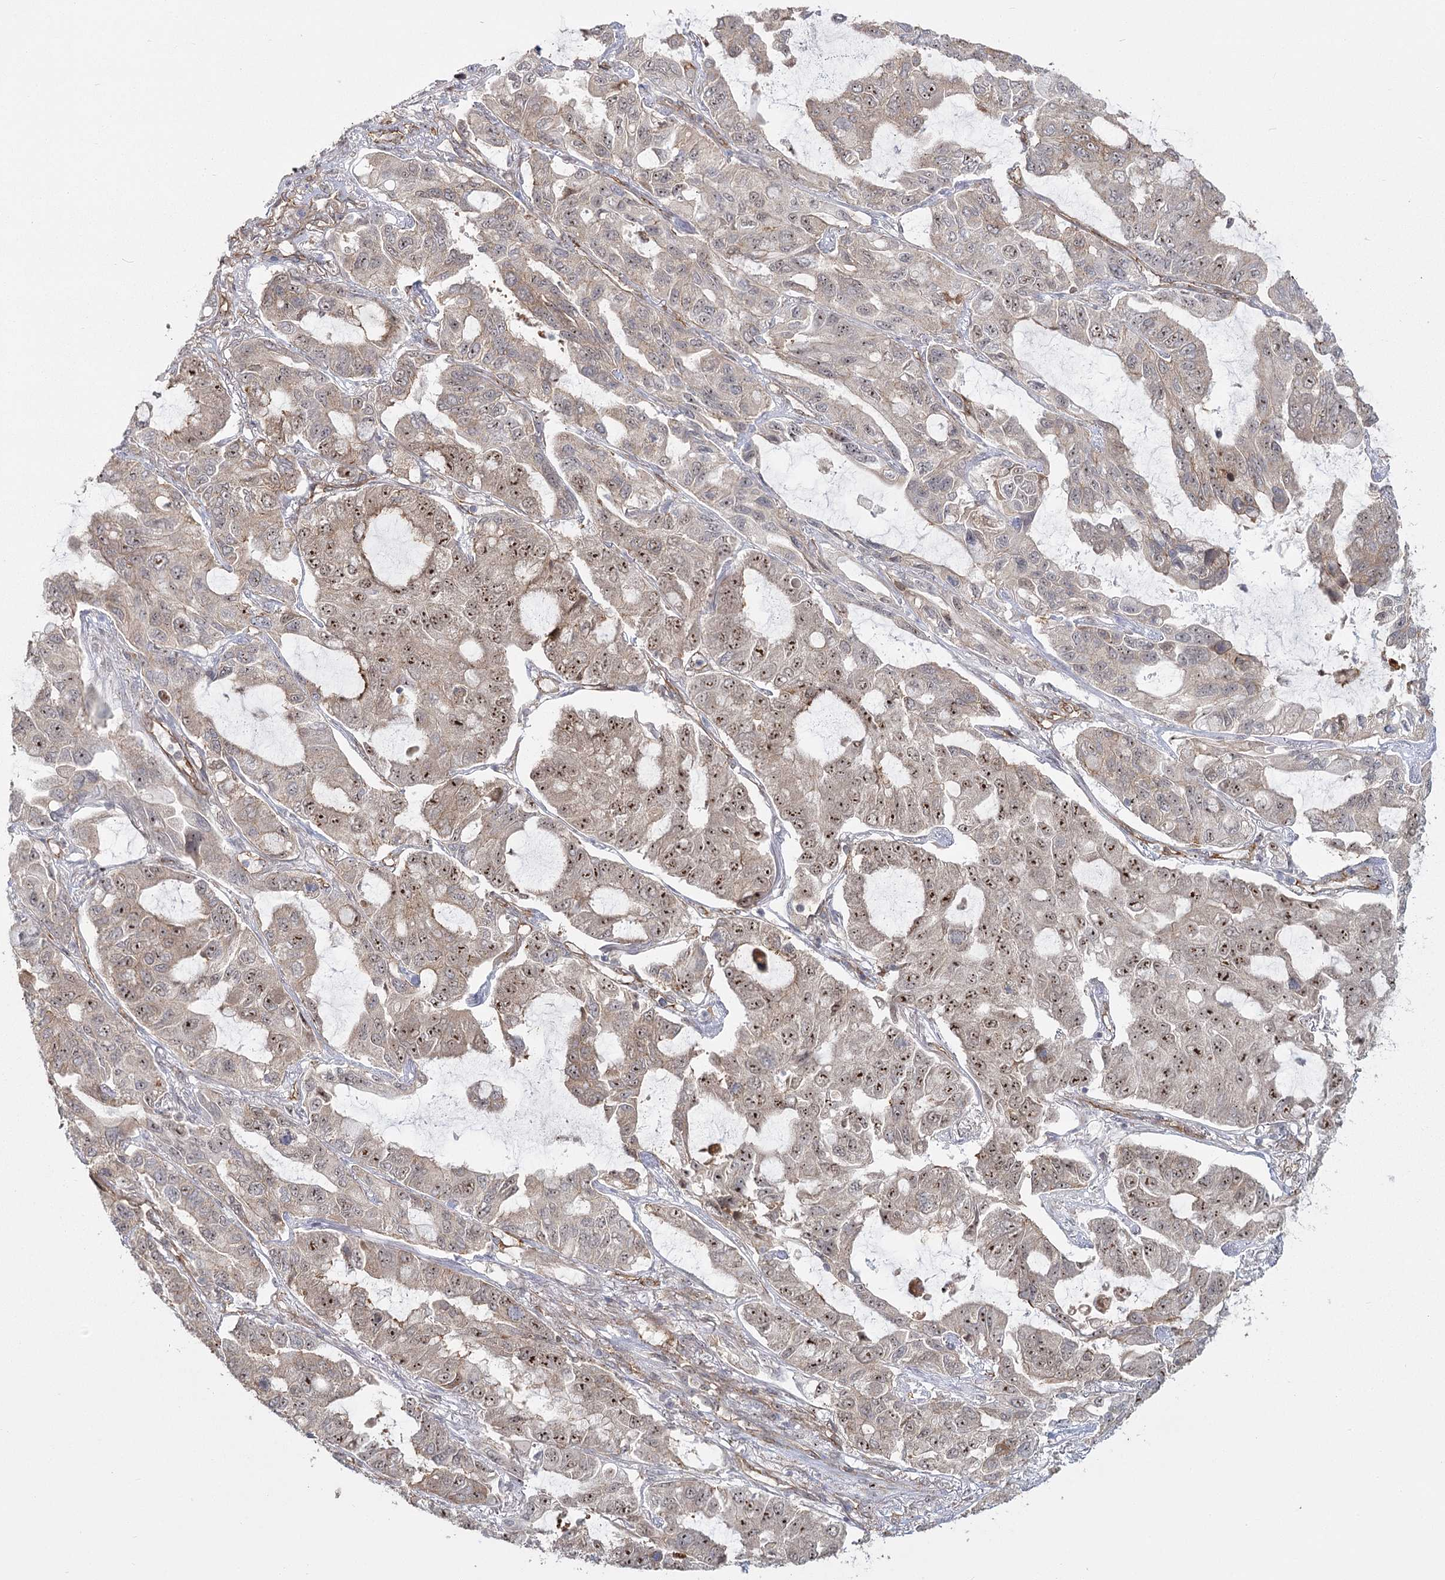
{"staining": {"intensity": "moderate", "quantity": ">75%", "location": "cytoplasmic/membranous,nuclear"}, "tissue": "lung cancer", "cell_type": "Tumor cells", "image_type": "cancer", "snomed": [{"axis": "morphology", "description": "Adenocarcinoma, NOS"}, {"axis": "topography", "description": "Lung"}], "caption": "Protein staining shows moderate cytoplasmic/membranous and nuclear positivity in approximately >75% of tumor cells in lung cancer (adenocarcinoma). (IHC, brightfield microscopy, high magnification).", "gene": "RPP14", "patient": {"sex": "male", "age": 64}}